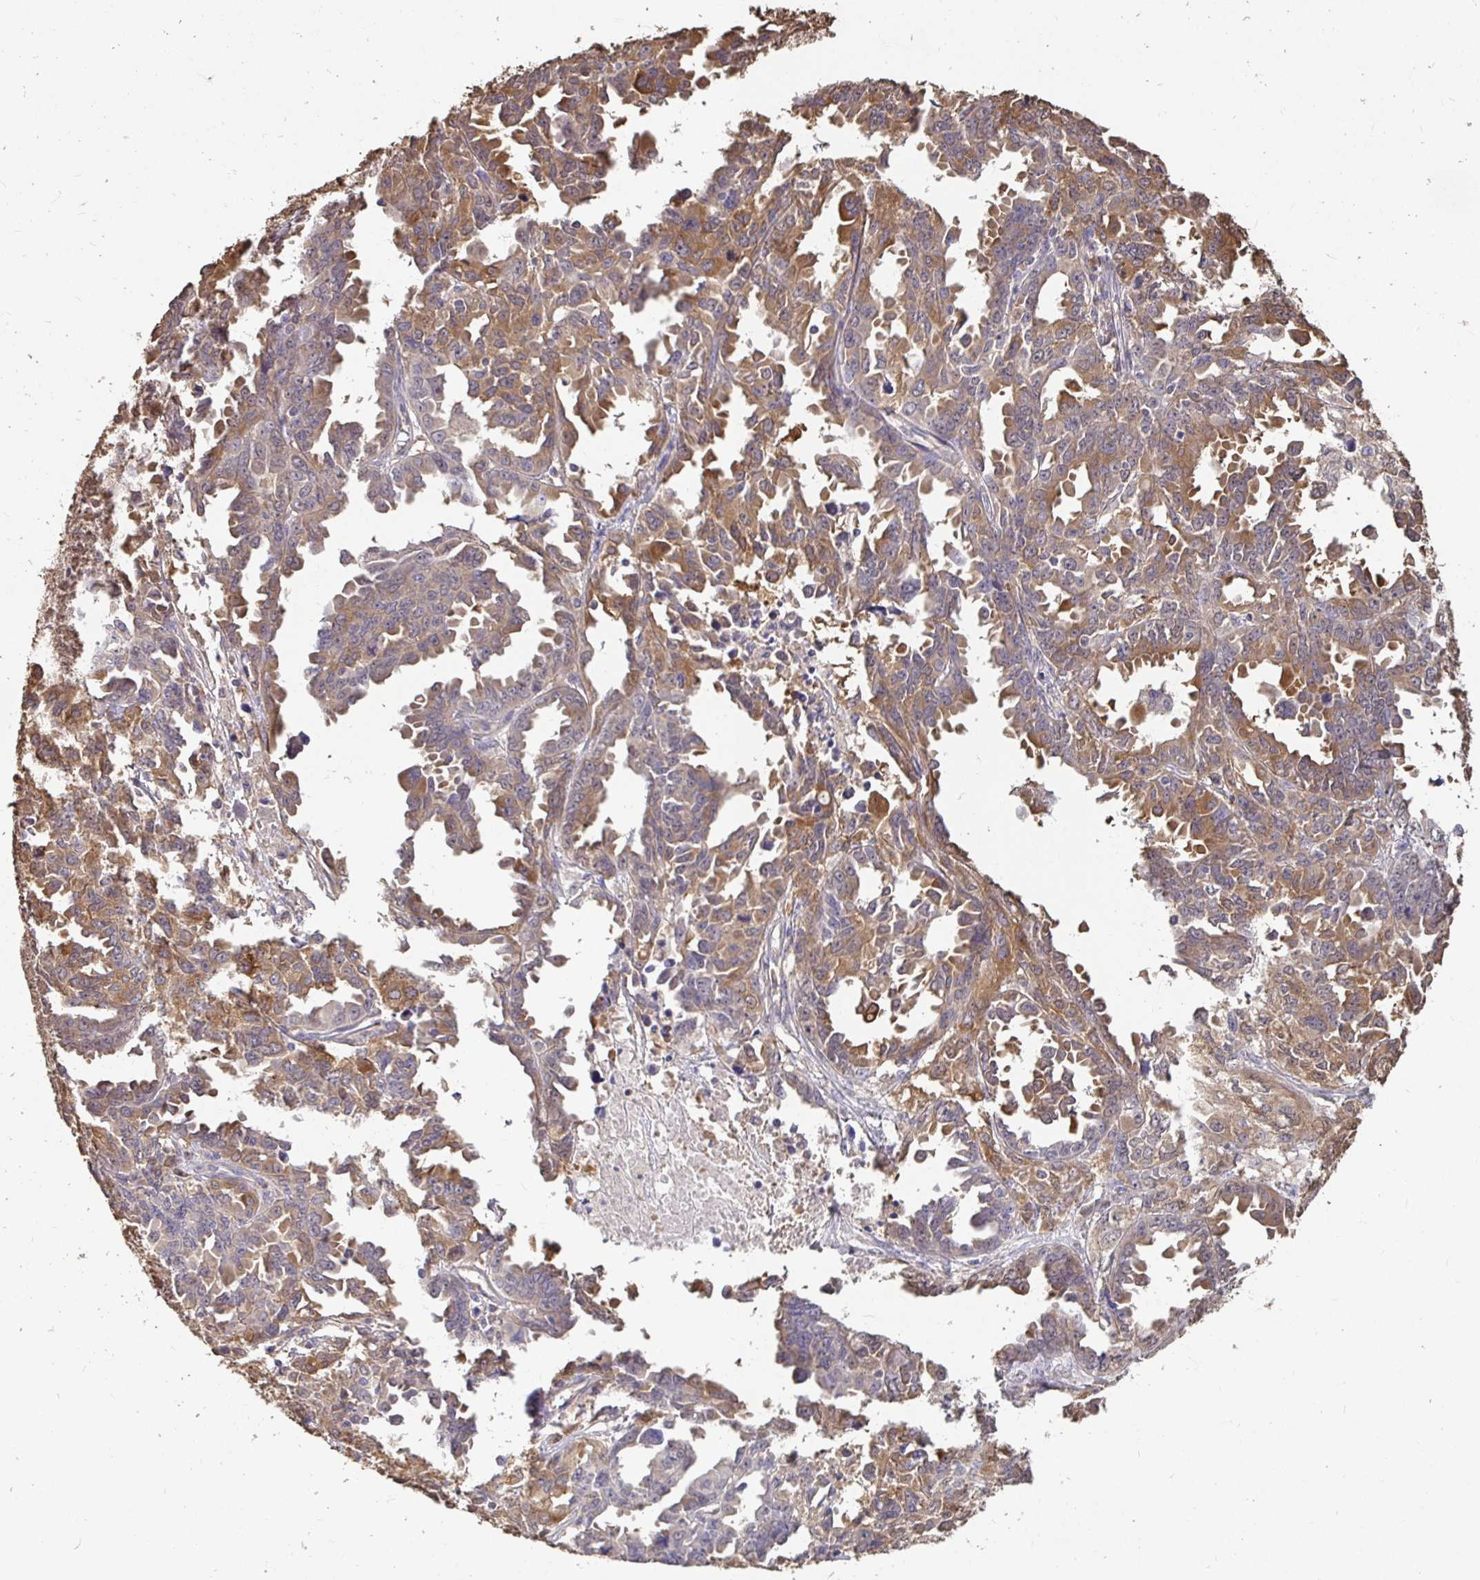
{"staining": {"intensity": "moderate", "quantity": "25%-75%", "location": "cytoplasmic/membranous"}, "tissue": "ovarian cancer", "cell_type": "Tumor cells", "image_type": "cancer", "snomed": [{"axis": "morphology", "description": "Adenocarcinoma, NOS"}, {"axis": "morphology", "description": "Carcinoma, endometroid"}, {"axis": "topography", "description": "Ovary"}], "caption": "Human ovarian cancer stained with a protein marker shows moderate staining in tumor cells.", "gene": "MAPK8IP3", "patient": {"sex": "female", "age": 72}}